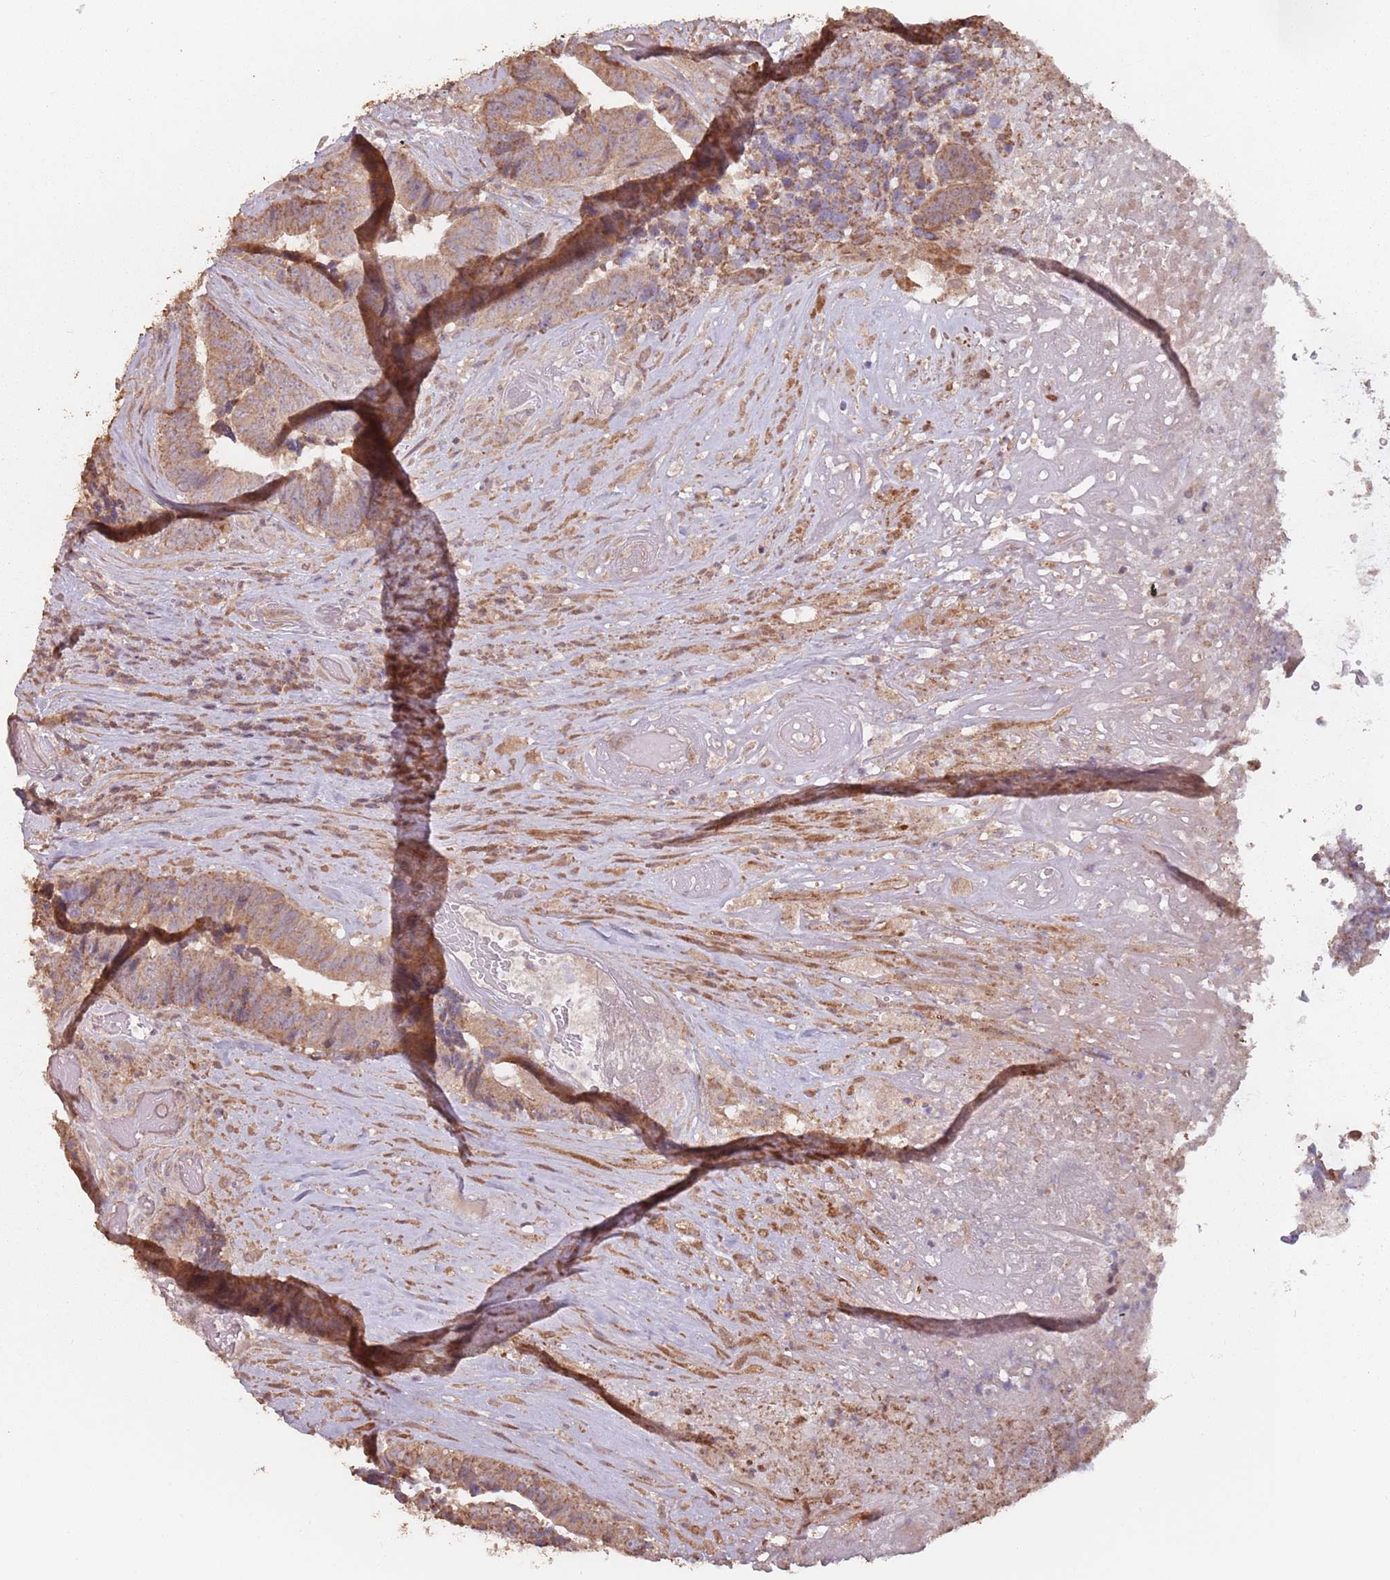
{"staining": {"intensity": "moderate", "quantity": ">75%", "location": "cytoplasmic/membranous"}, "tissue": "colorectal cancer", "cell_type": "Tumor cells", "image_type": "cancer", "snomed": [{"axis": "morphology", "description": "Adenocarcinoma, NOS"}, {"axis": "topography", "description": "Rectum"}], "caption": "Human adenocarcinoma (colorectal) stained with a protein marker demonstrates moderate staining in tumor cells.", "gene": "VPS52", "patient": {"sex": "male", "age": 72}}